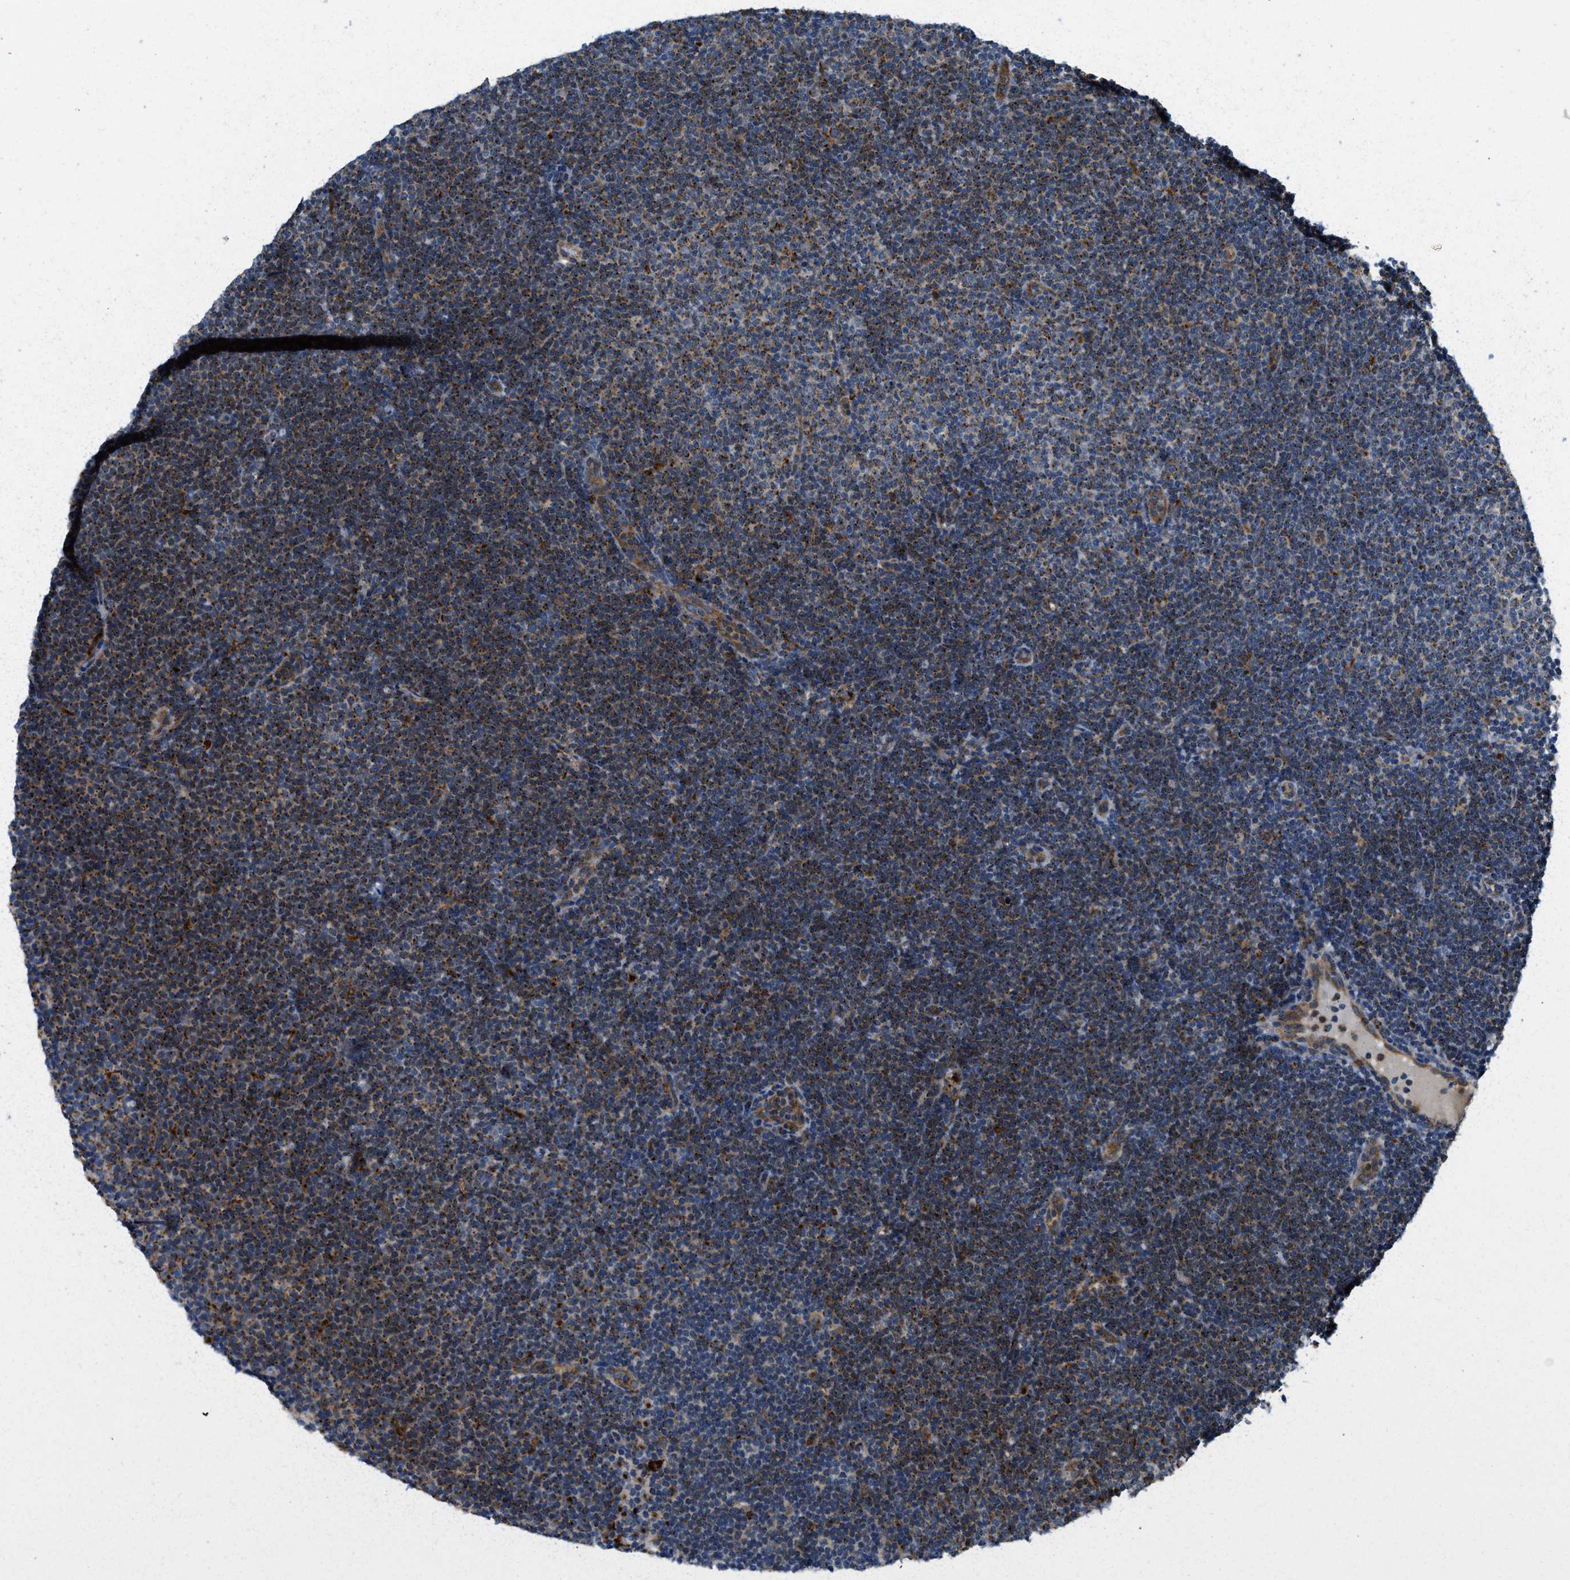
{"staining": {"intensity": "moderate", "quantity": "25%-75%", "location": "cytoplasmic/membranous"}, "tissue": "lymphoma", "cell_type": "Tumor cells", "image_type": "cancer", "snomed": [{"axis": "morphology", "description": "Malignant lymphoma, non-Hodgkin's type, Low grade"}, {"axis": "topography", "description": "Lymph node"}], "caption": "Tumor cells show medium levels of moderate cytoplasmic/membranous staining in approximately 25%-75% of cells in human lymphoma.", "gene": "STARD3NL", "patient": {"sex": "female", "age": 53}}